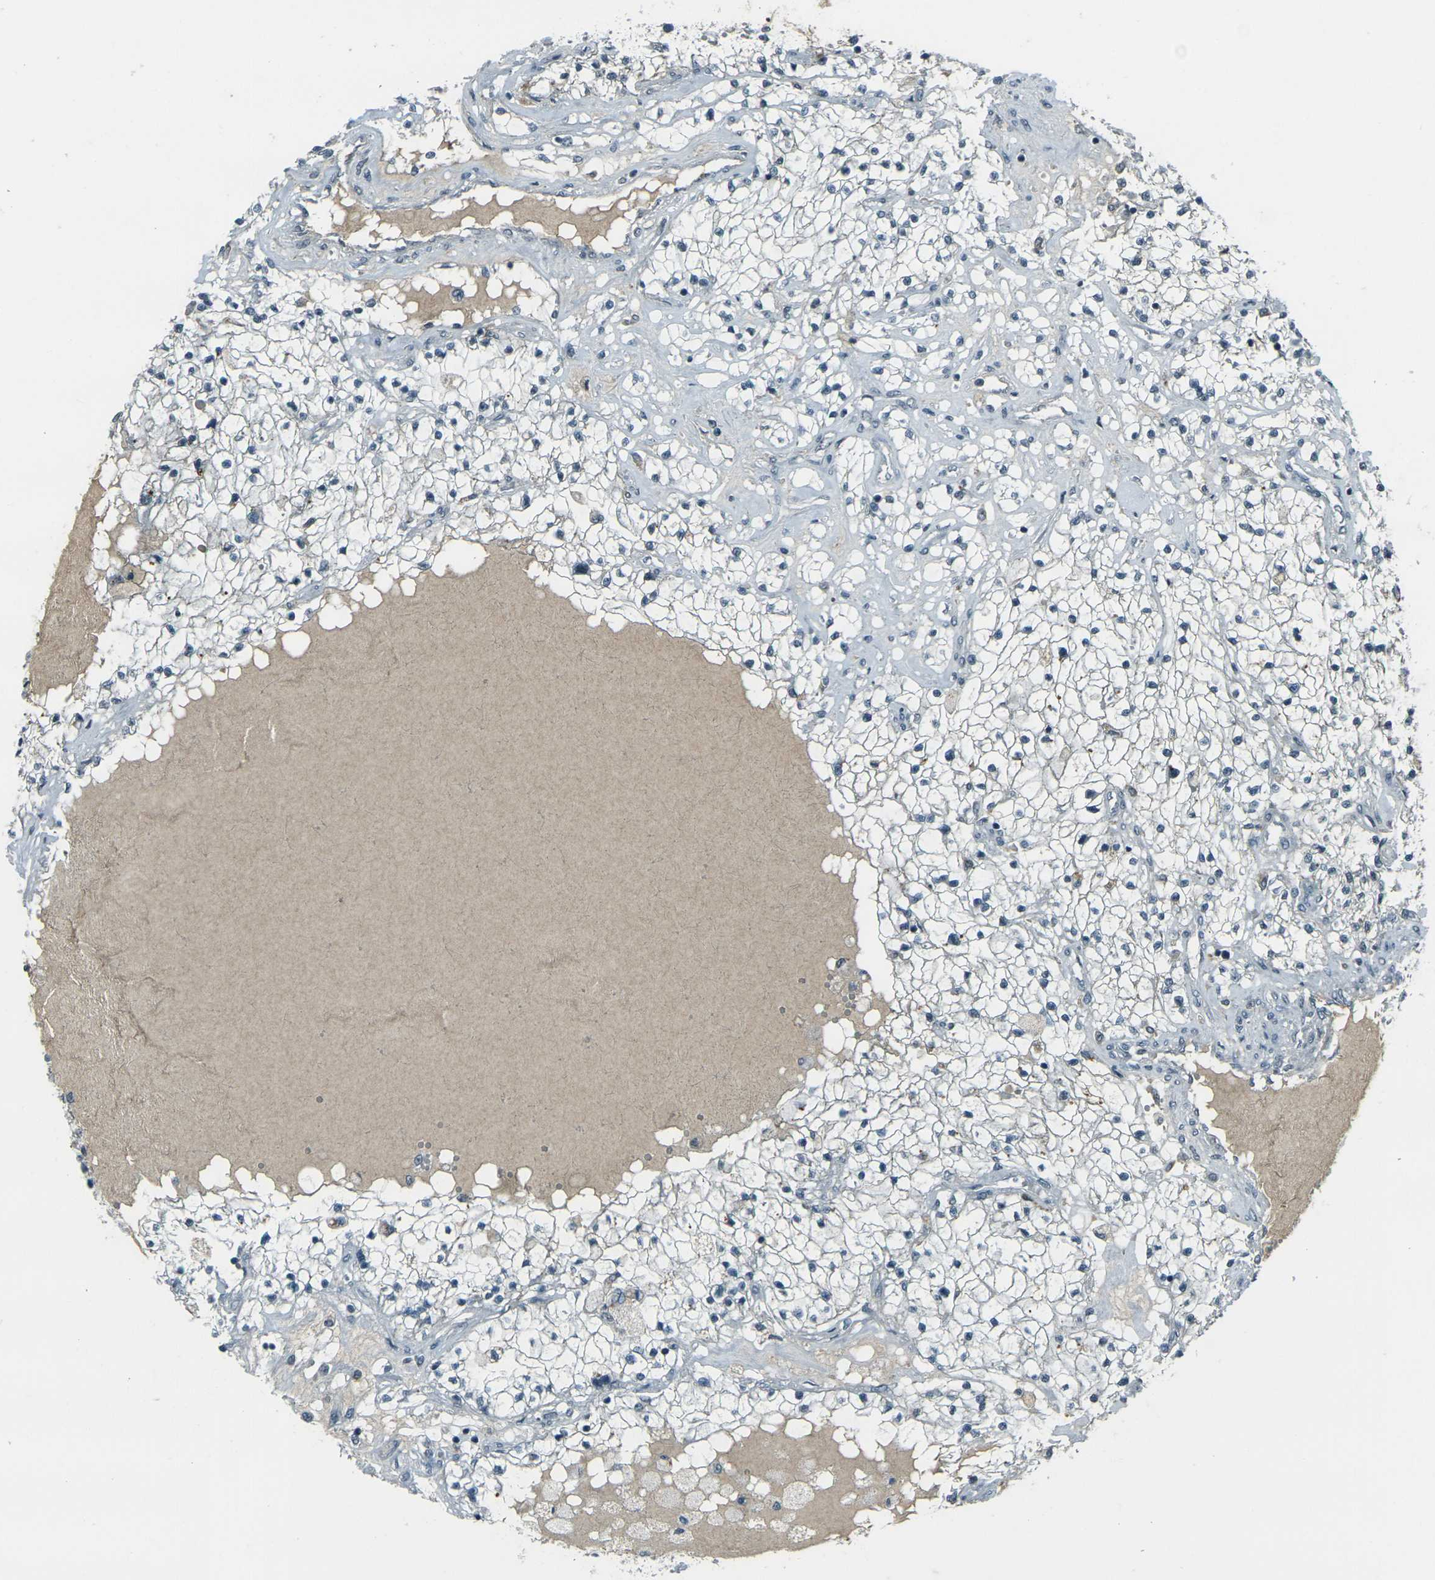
{"staining": {"intensity": "weak", "quantity": "<25%", "location": "cytoplasmic/membranous"}, "tissue": "renal cancer", "cell_type": "Tumor cells", "image_type": "cancer", "snomed": [{"axis": "morphology", "description": "Adenocarcinoma, NOS"}, {"axis": "topography", "description": "Kidney"}], "caption": "This is an IHC image of human renal adenocarcinoma. There is no staining in tumor cells.", "gene": "GPR19", "patient": {"sex": "male", "age": 68}}